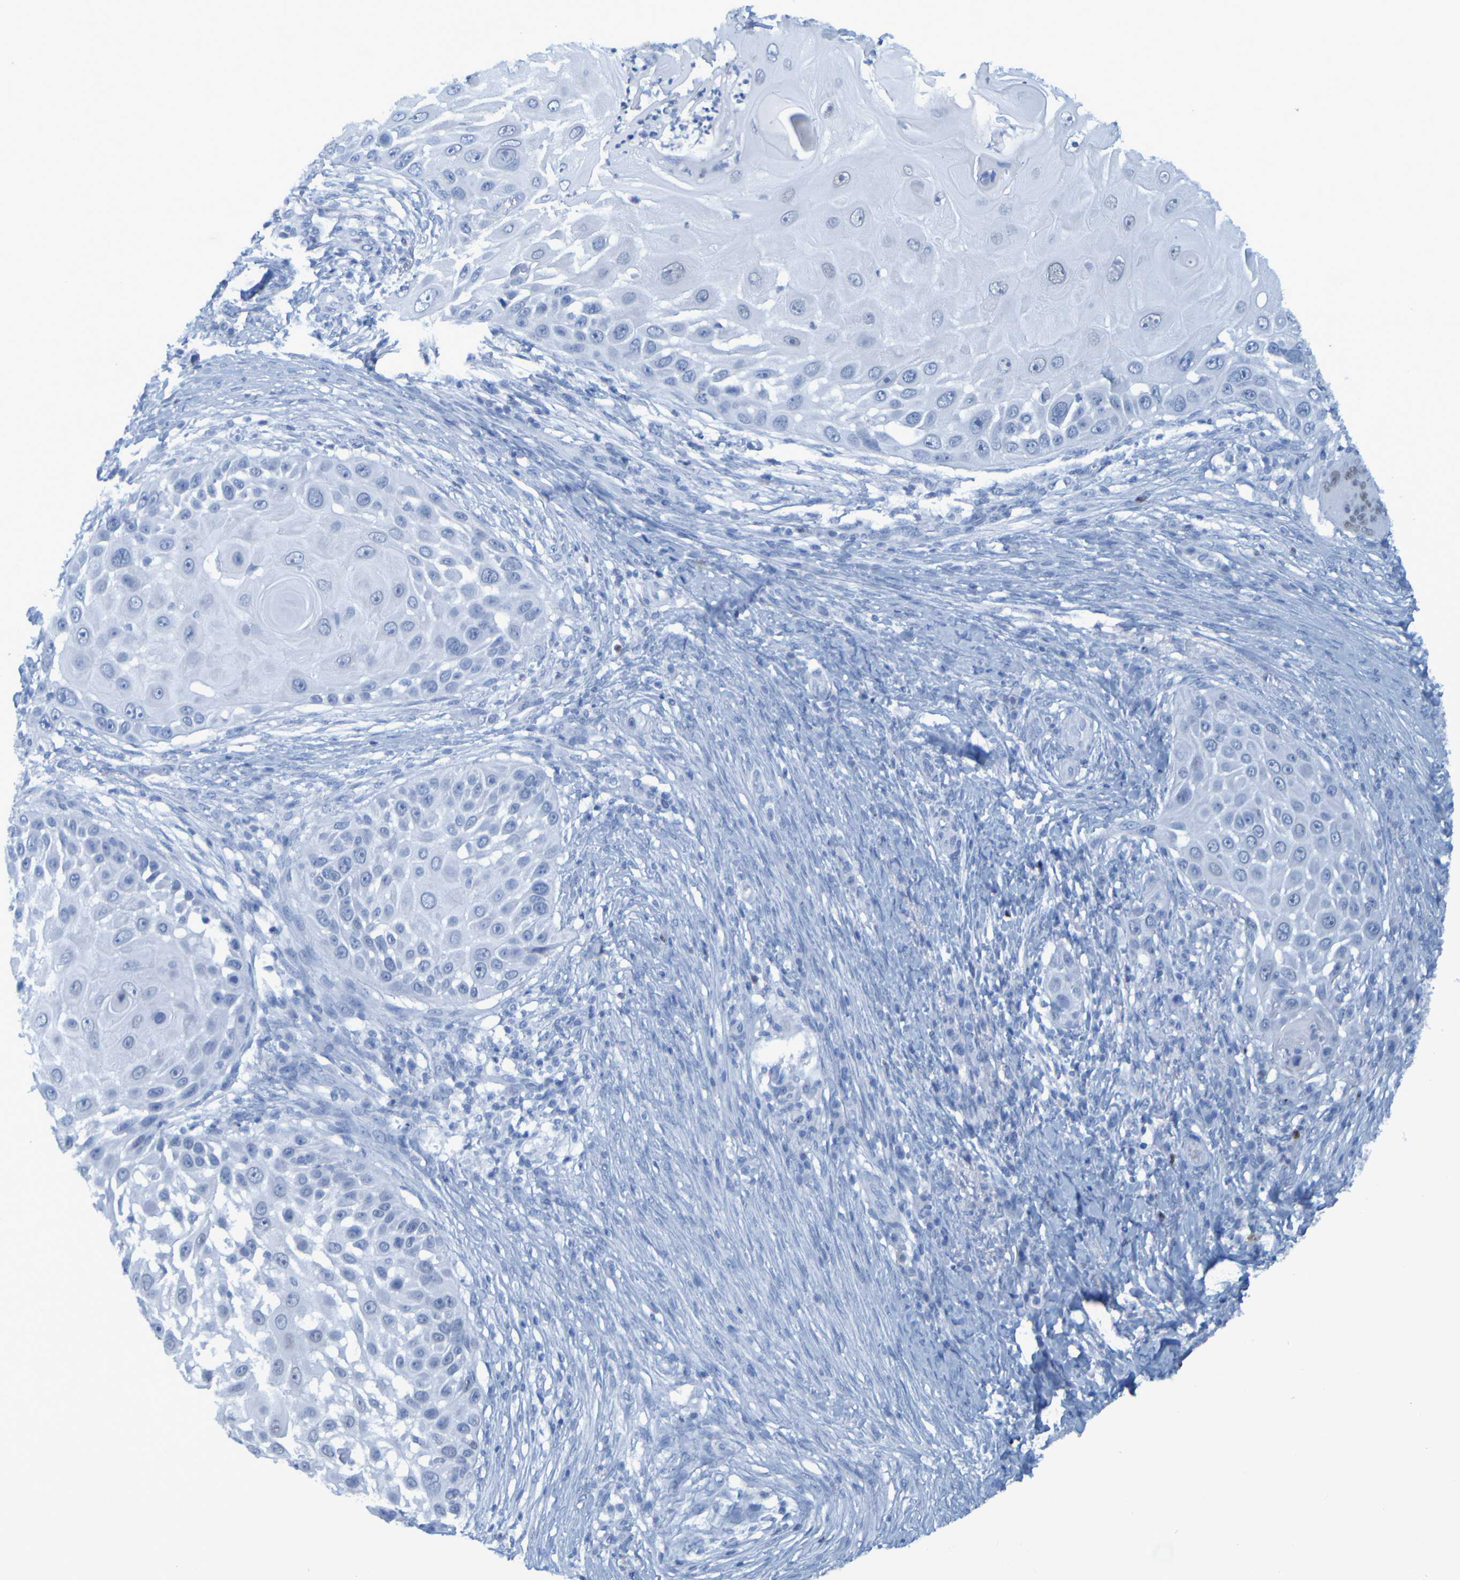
{"staining": {"intensity": "negative", "quantity": "none", "location": "none"}, "tissue": "skin cancer", "cell_type": "Tumor cells", "image_type": "cancer", "snomed": [{"axis": "morphology", "description": "Squamous cell carcinoma, NOS"}, {"axis": "topography", "description": "Skin"}], "caption": "Tumor cells show no significant staining in skin cancer.", "gene": "USP36", "patient": {"sex": "female", "age": 44}}